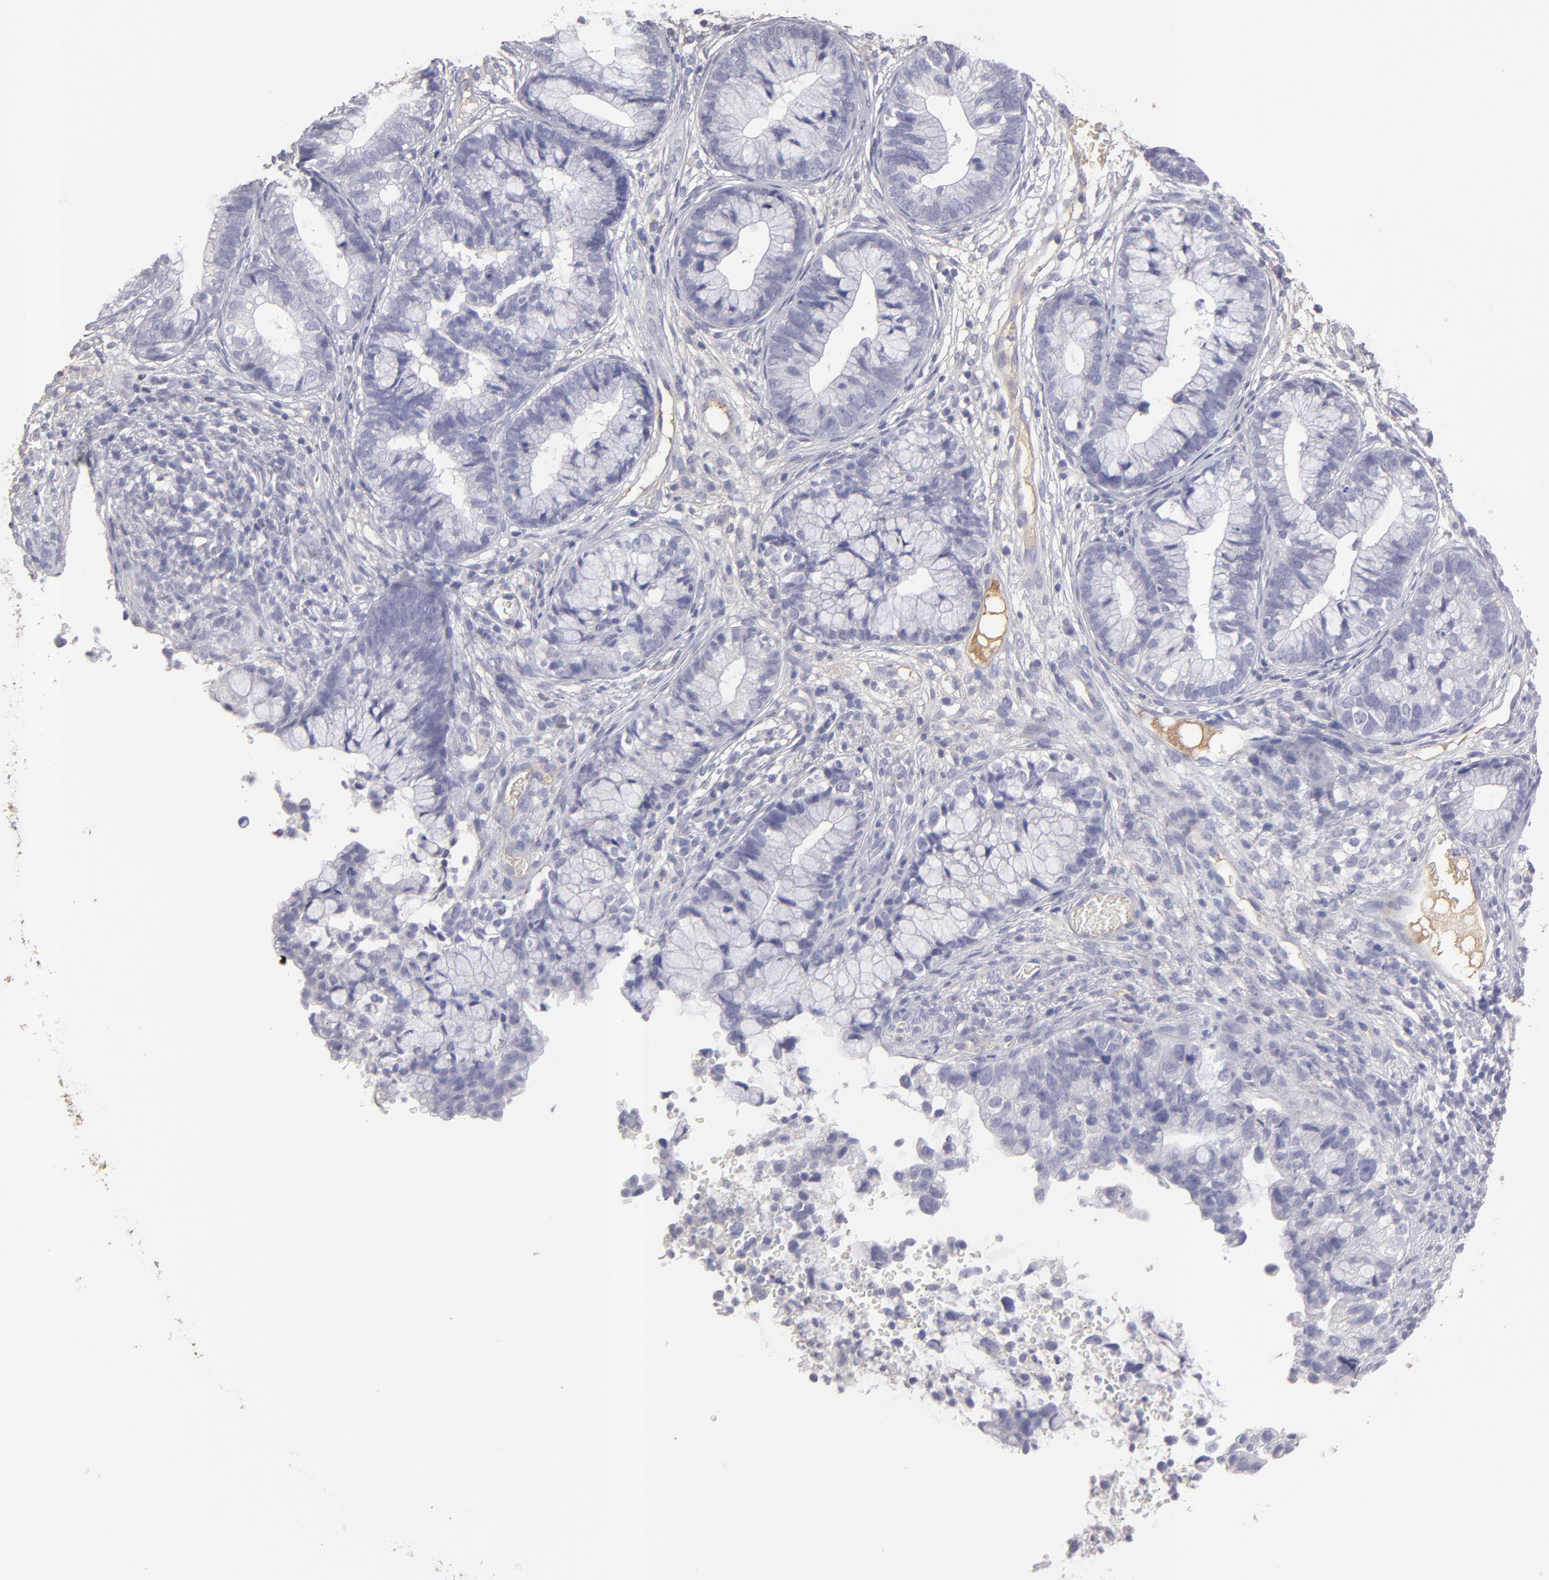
{"staining": {"intensity": "negative", "quantity": "none", "location": "none"}, "tissue": "cervical cancer", "cell_type": "Tumor cells", "image_type": "cancer", "snomed": [{"axis": "morphology", "description": "Adenocarcinoma, NOS"}, {"axis": "topography", "description": "Cervix"}], "caption": "Cervical adenocarcinoma stained for a protein using IHC exhibits no positivity tumor cells.", "gene": "ABCC4", "patient": {"sex": "female", "age": 44}}